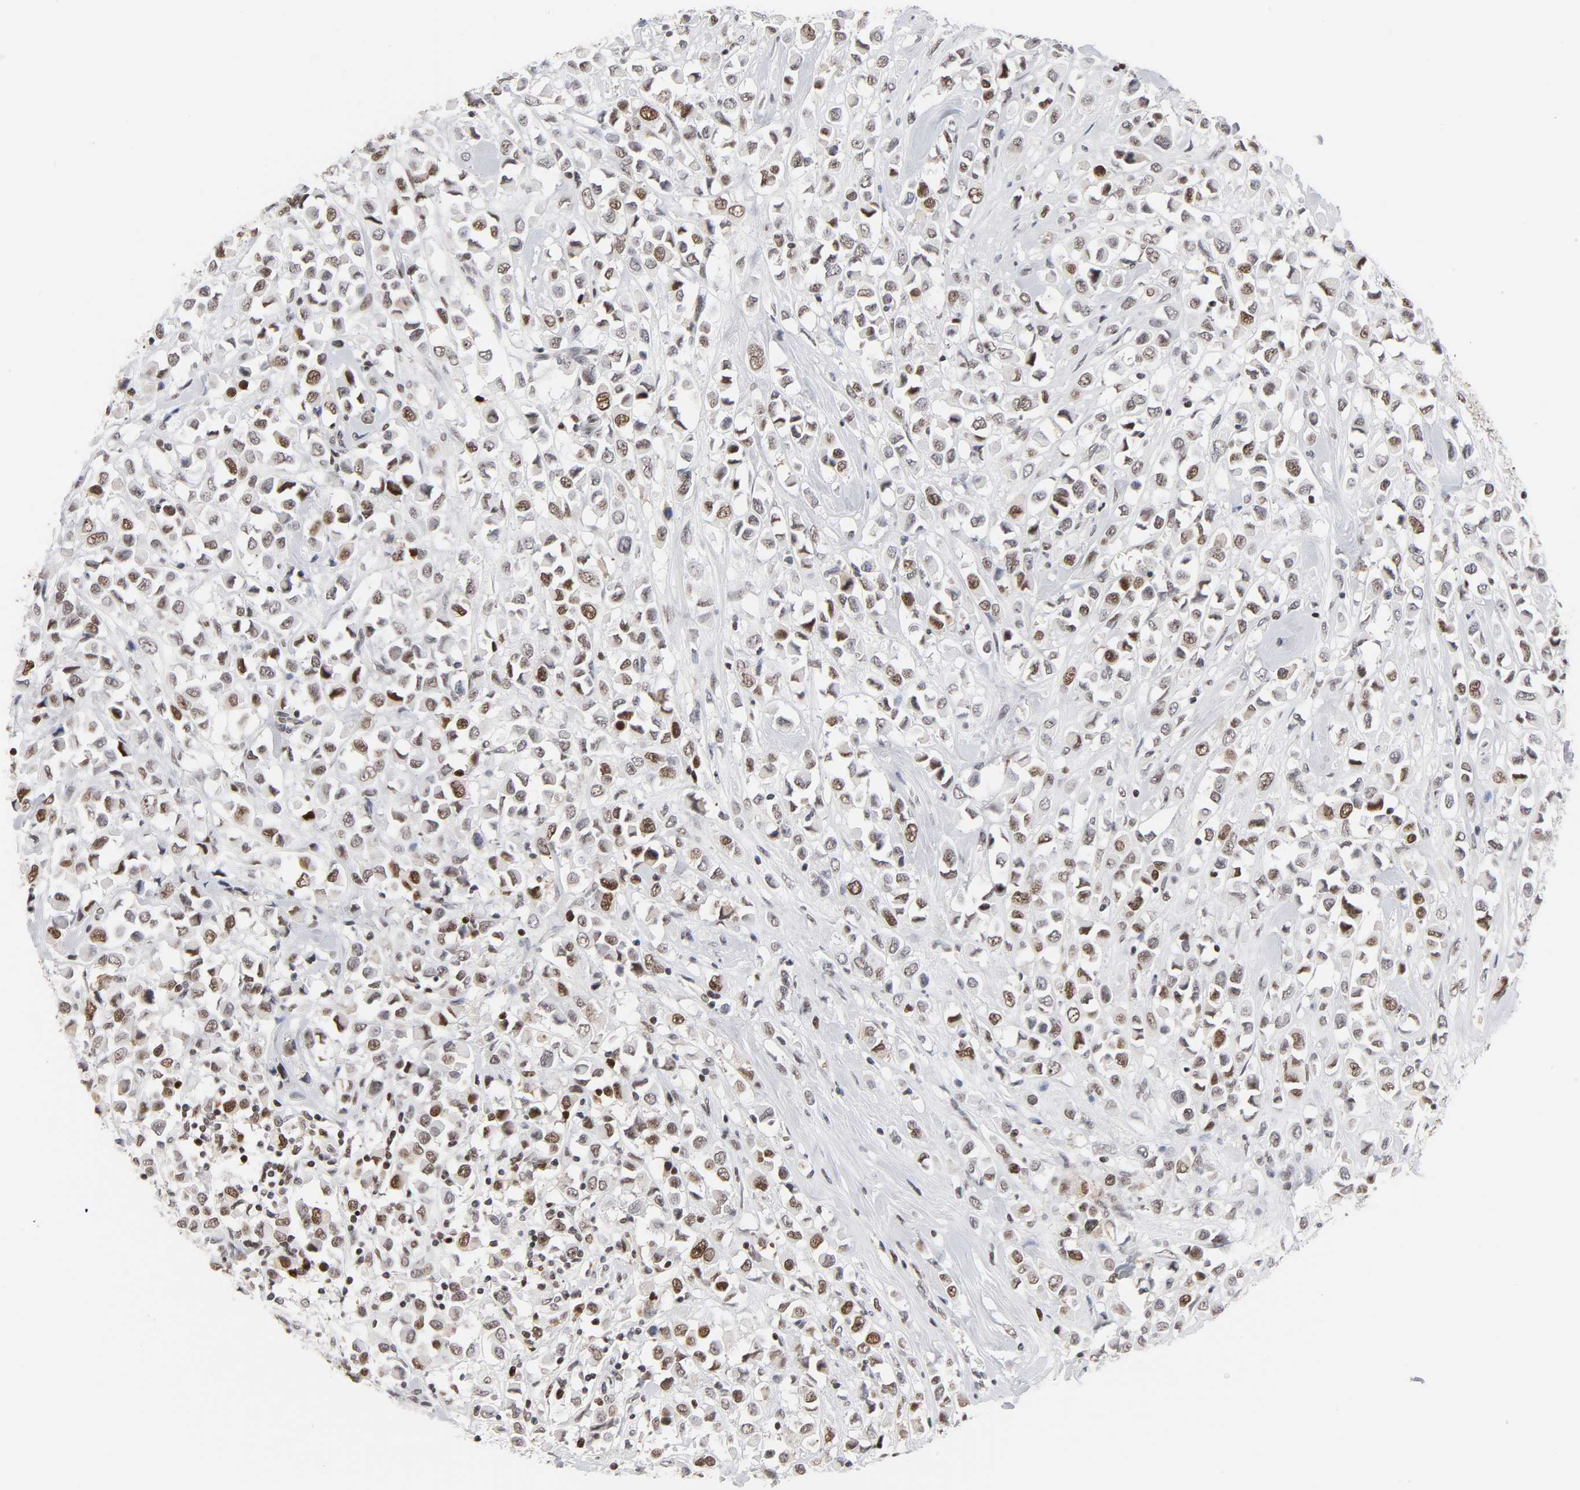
{"staining": {"intensity": "moderate", "quantity": "25%-75%", "location": "nuclear"}, "tissue": "breast cancer", "cell_type": "Tumor cells", "image_type": "cancer", "snomed": [{"axis": "morphology", "description": "Duct carcinoma"}, {"axis": "topography", "description": "Breast"}], "caption": "Immunohistochemistry (IHC) histopathology image of neoplastic tissue: human breast intraductal carcinoma stained using IHC reveals medium levels of moderate protein expression localized specifically in the nuclear of tumor cells, appearing as a nuclear brown color.", "gene": "RFC4", "patient": {"sex": "female", "age": 61}}